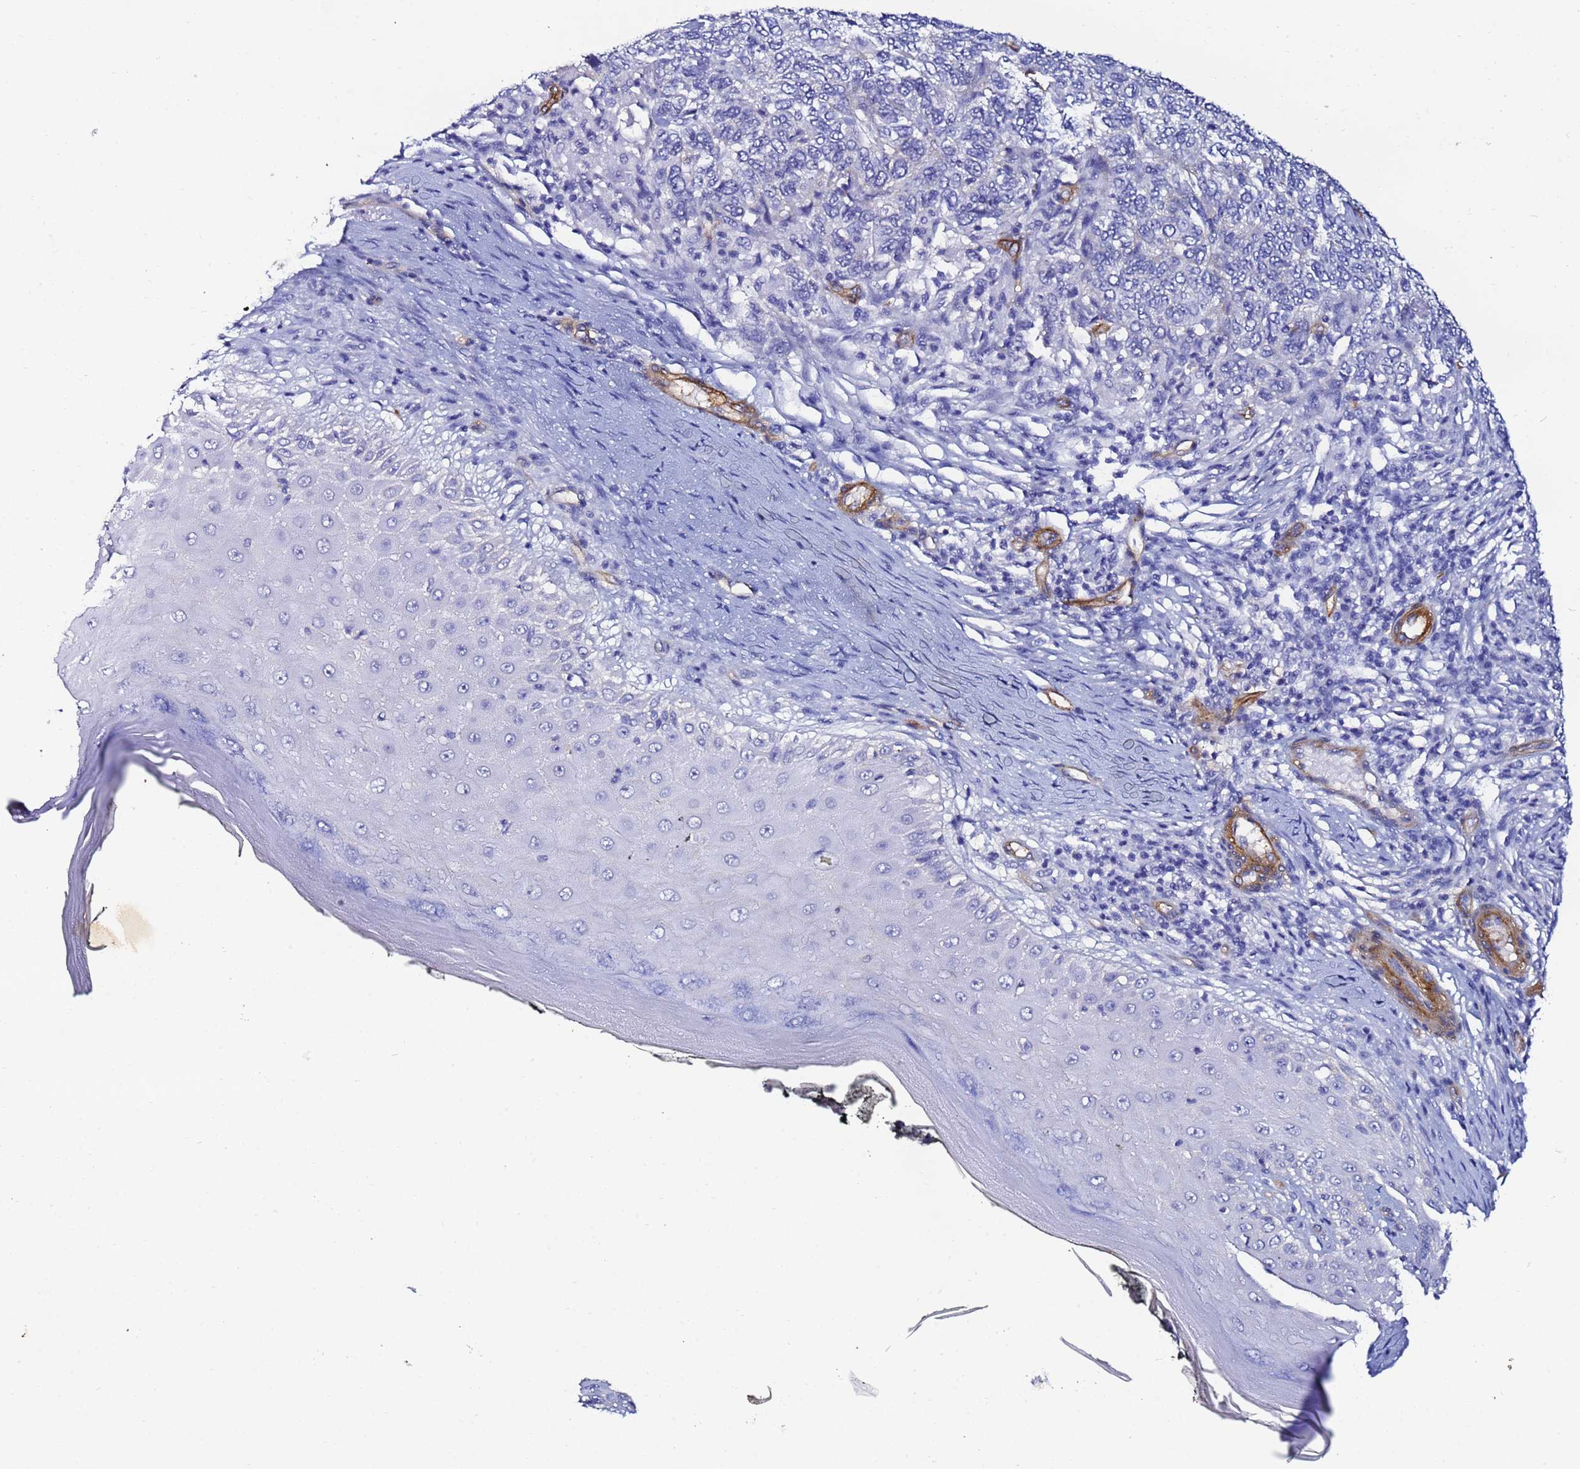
{"staining": {"intensity": "negative", "quantity": "none", "location": "none"}, "tissue": "skin cancer", "cell_type": "Tumor cells", "image_type": "cancer", "snomed": [{"axis": "morphology", "description": "Basal cell carcinoma"}, {"axis": "topography", "description": "Skin"}], "caption": "This micrograph is of skin basal cell carcinoma stained with immunohistochemistry (IHC) to label a protein in brown with the nuclei are counter-stained blue. There is no expression in tumor cells.", "gene": "DEFB104A", "patient": {"sex": "female", "age": 65}}